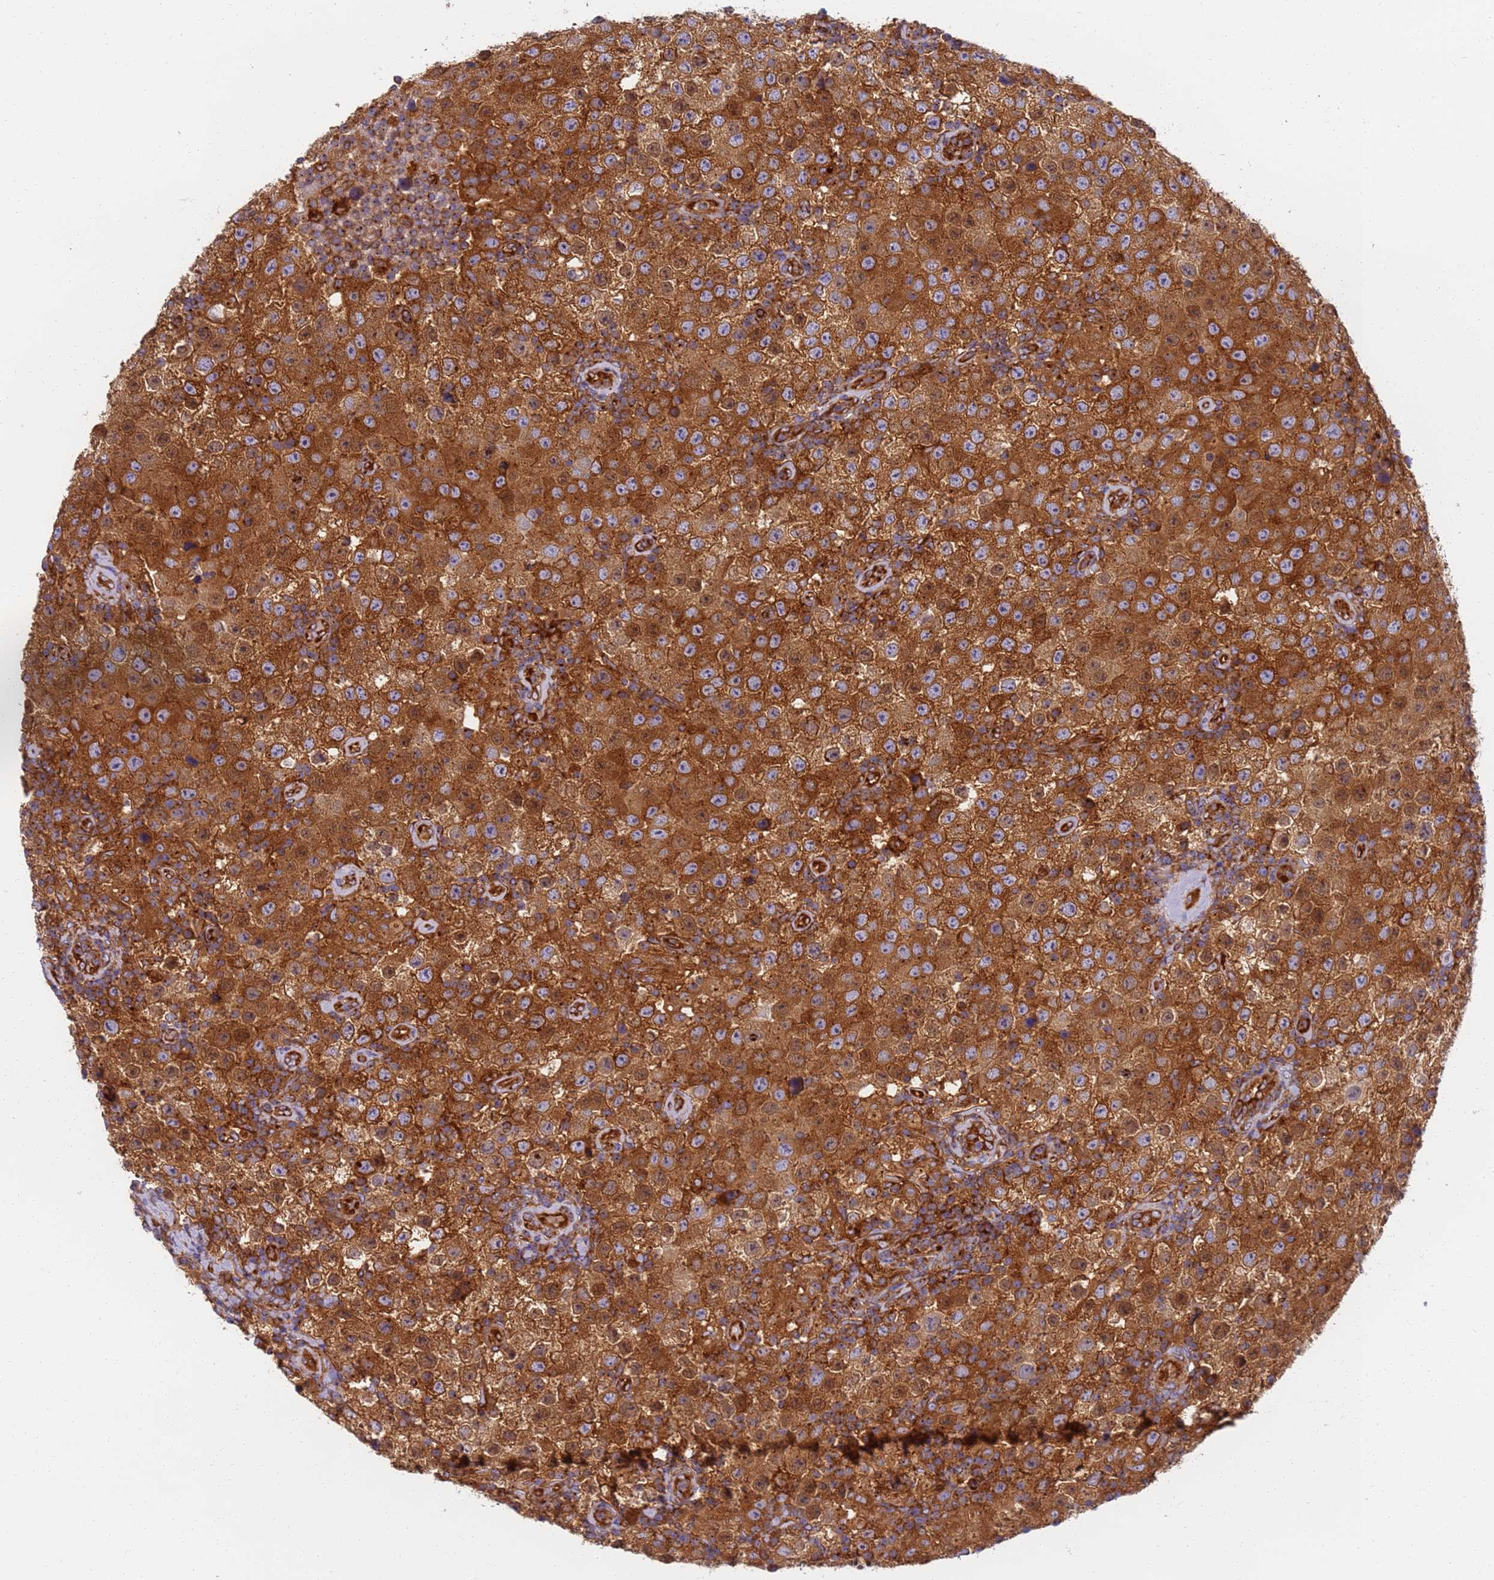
{"staining": {"intensity": "strong", "quantity": ">75%", "location": "cytoplasmic/membranous"}, "tissue": "testis cancer", "cell_type": "Tumor cells", "image_type": "cancer", "snomed": [{"axis": "morphology", "description": "Normal tissue, NOS"}, {"axis": "morphology", "description": "Urothelial carcinoma, High grade"}, {"axis": "morphology", "description": "Seminoma, NOS"}, {"axis": "morphology", "description": "Carcinoma, Embryonal, NOS"}, {"axis": "topography", "description": "Urinary bladder"}, {"axis": "topography", "description": "Testis"}], "caption": "Protein analysis of embryonal carcinoma (testis) tissue shows strong cytoplasmic/membranous positivity in approximately >75% of tumor cells.", "gene": "DYNC1I2", "patient": {"sex": "male", "age": 41}}